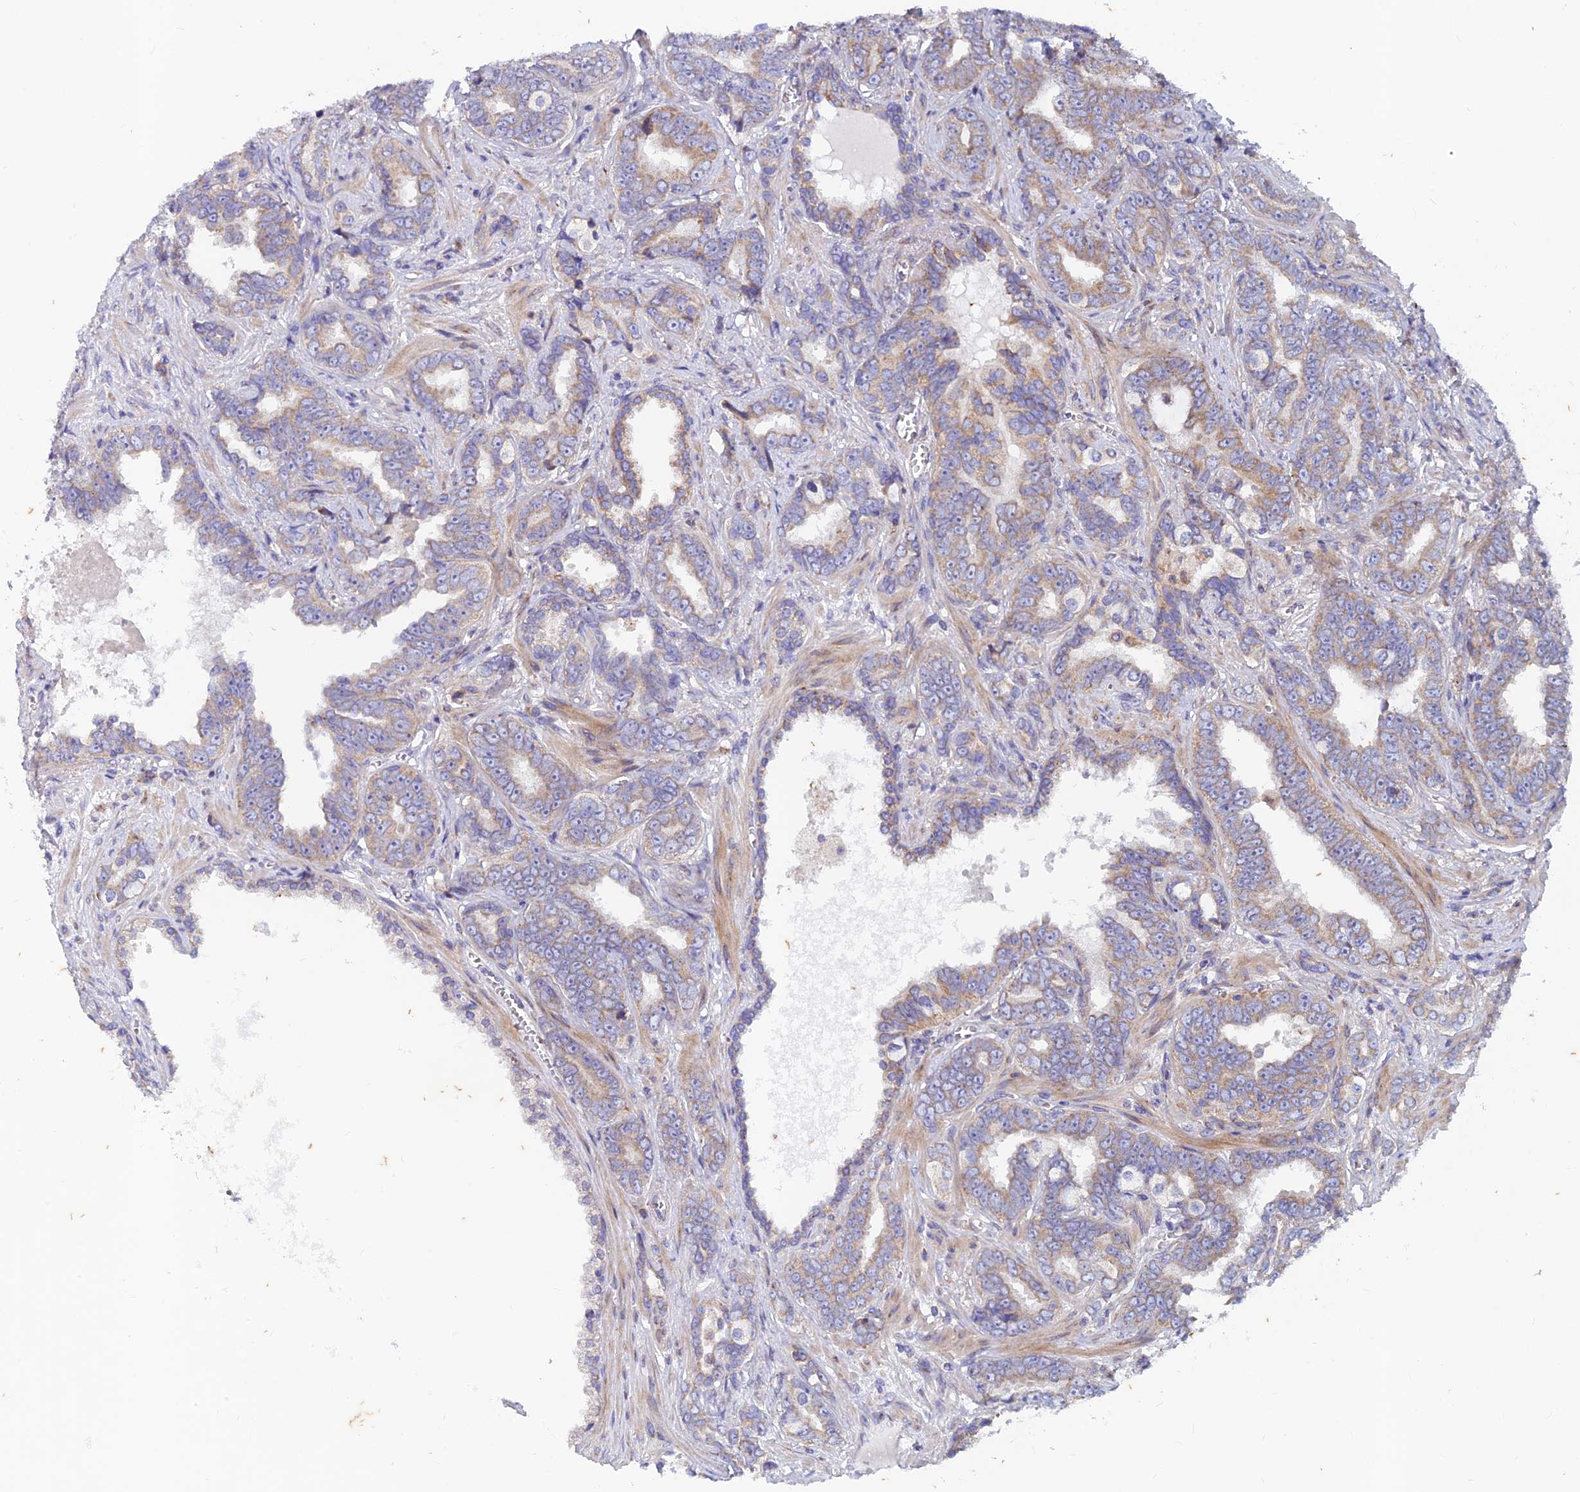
{"staining": {"intensity": "moderate", "quantity": "25%-75%", "location": "cytoplasmic/membranous"}, "tissue": "prostate cancer", "cell_type": "Tumor cells", "image_type": "cancer", "snomed": [{"axis": "morphology", "description": "Adenocarcinoma, High grade"}, {"axis": "topography", "description": "Prostate"}], "caption": "This is an image of IHC staining of prostate cancer, which shows moderate expression in the cytoplasmic/membranous of tumor cells.", "gene": "AP4S1", "patient": {"sex": "male", "age": 67}}